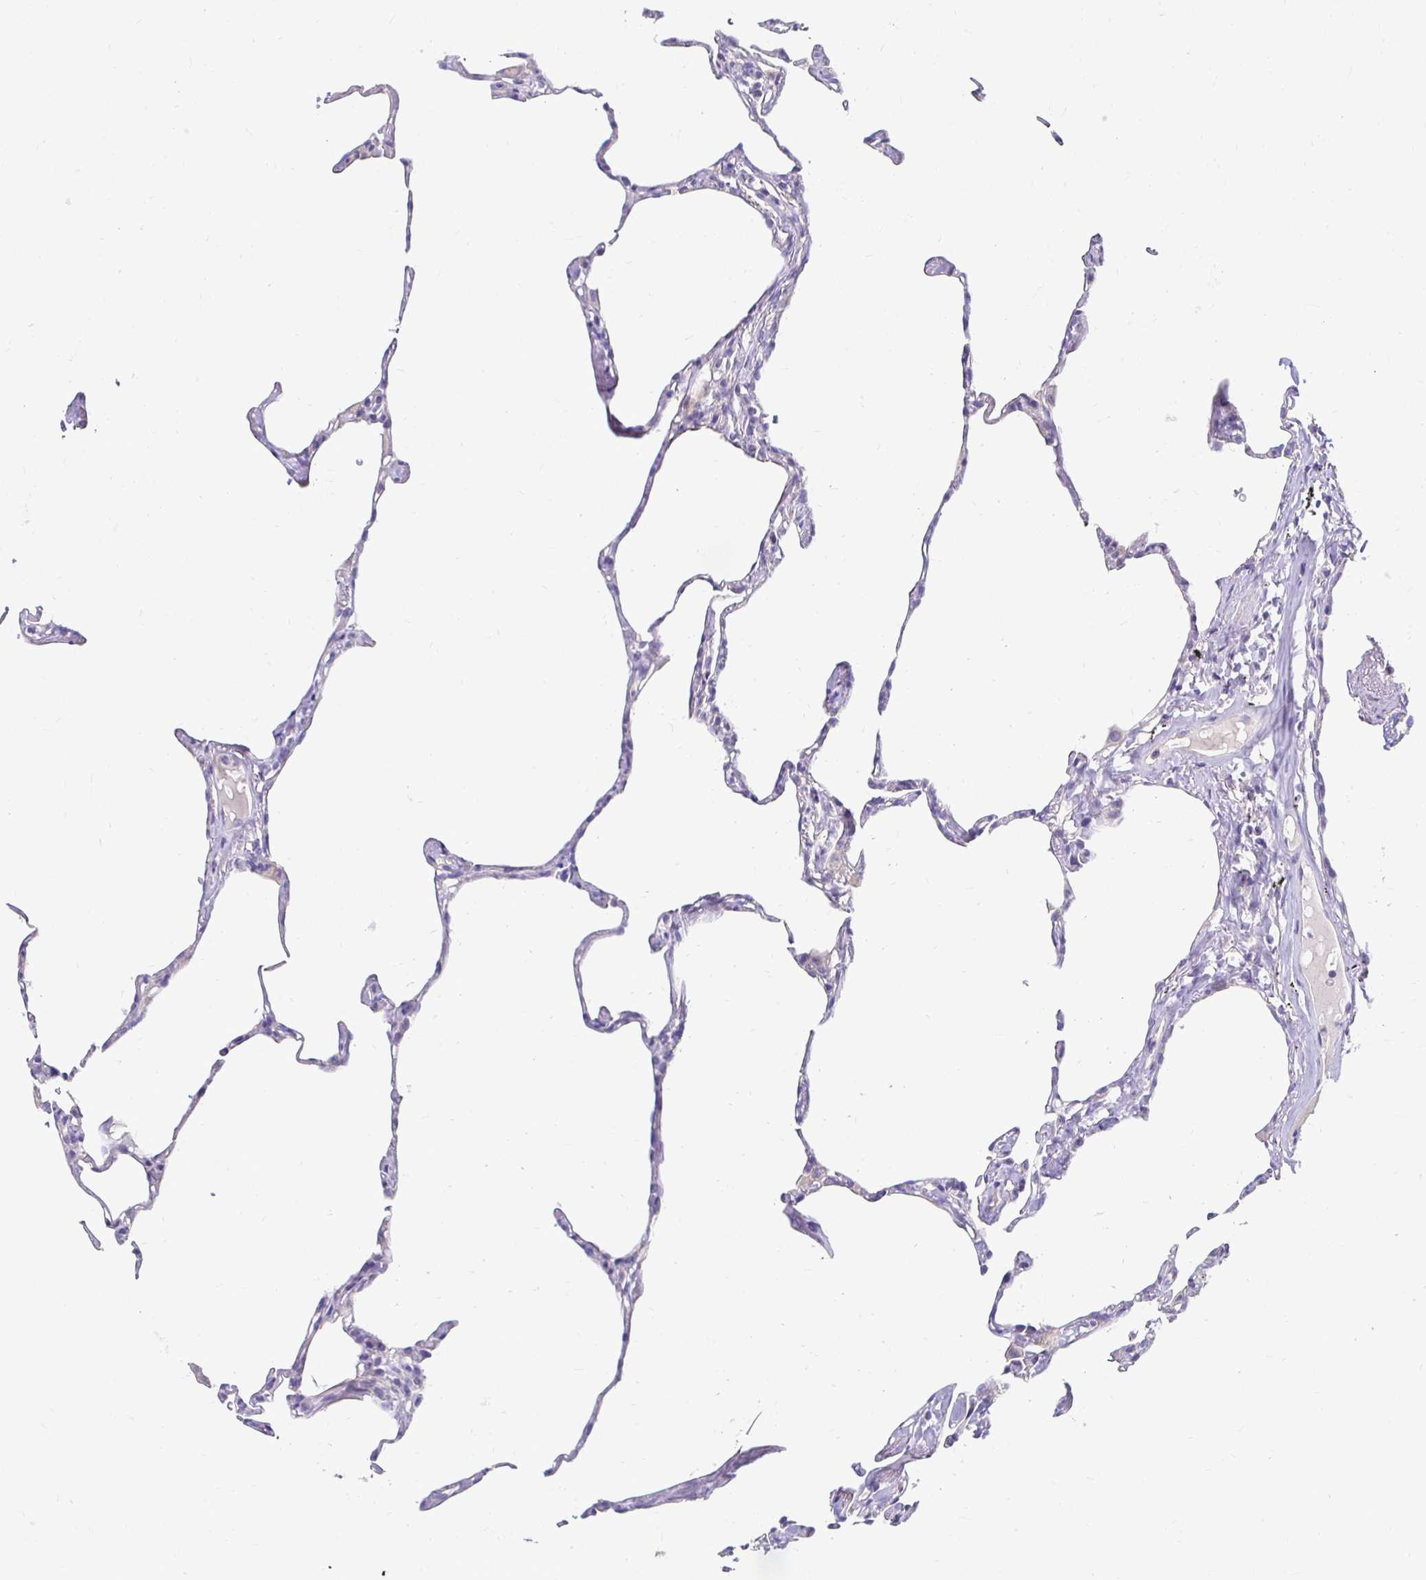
{"staining": {"intensity": "negative", "quantity": "none", "location": "none"}, "tissue": "lung", "cell_type": "Alveolar cells", "image_type": "normal", "snomed": [{"axis": "morphology", "description": "Normal tissue, NOS"}, {"axis": "topography", "description": "Lung"}], "caption": "An IHC histopathology image of normal lung is shown. There is no staining in alveolar cells of lung. (DAB (3,3'-diaminobenzidine) immunohistochemistry (IHC), high magnification).", "gene": "AKAP6", "patient": {"sex": "male", "age": 65}}